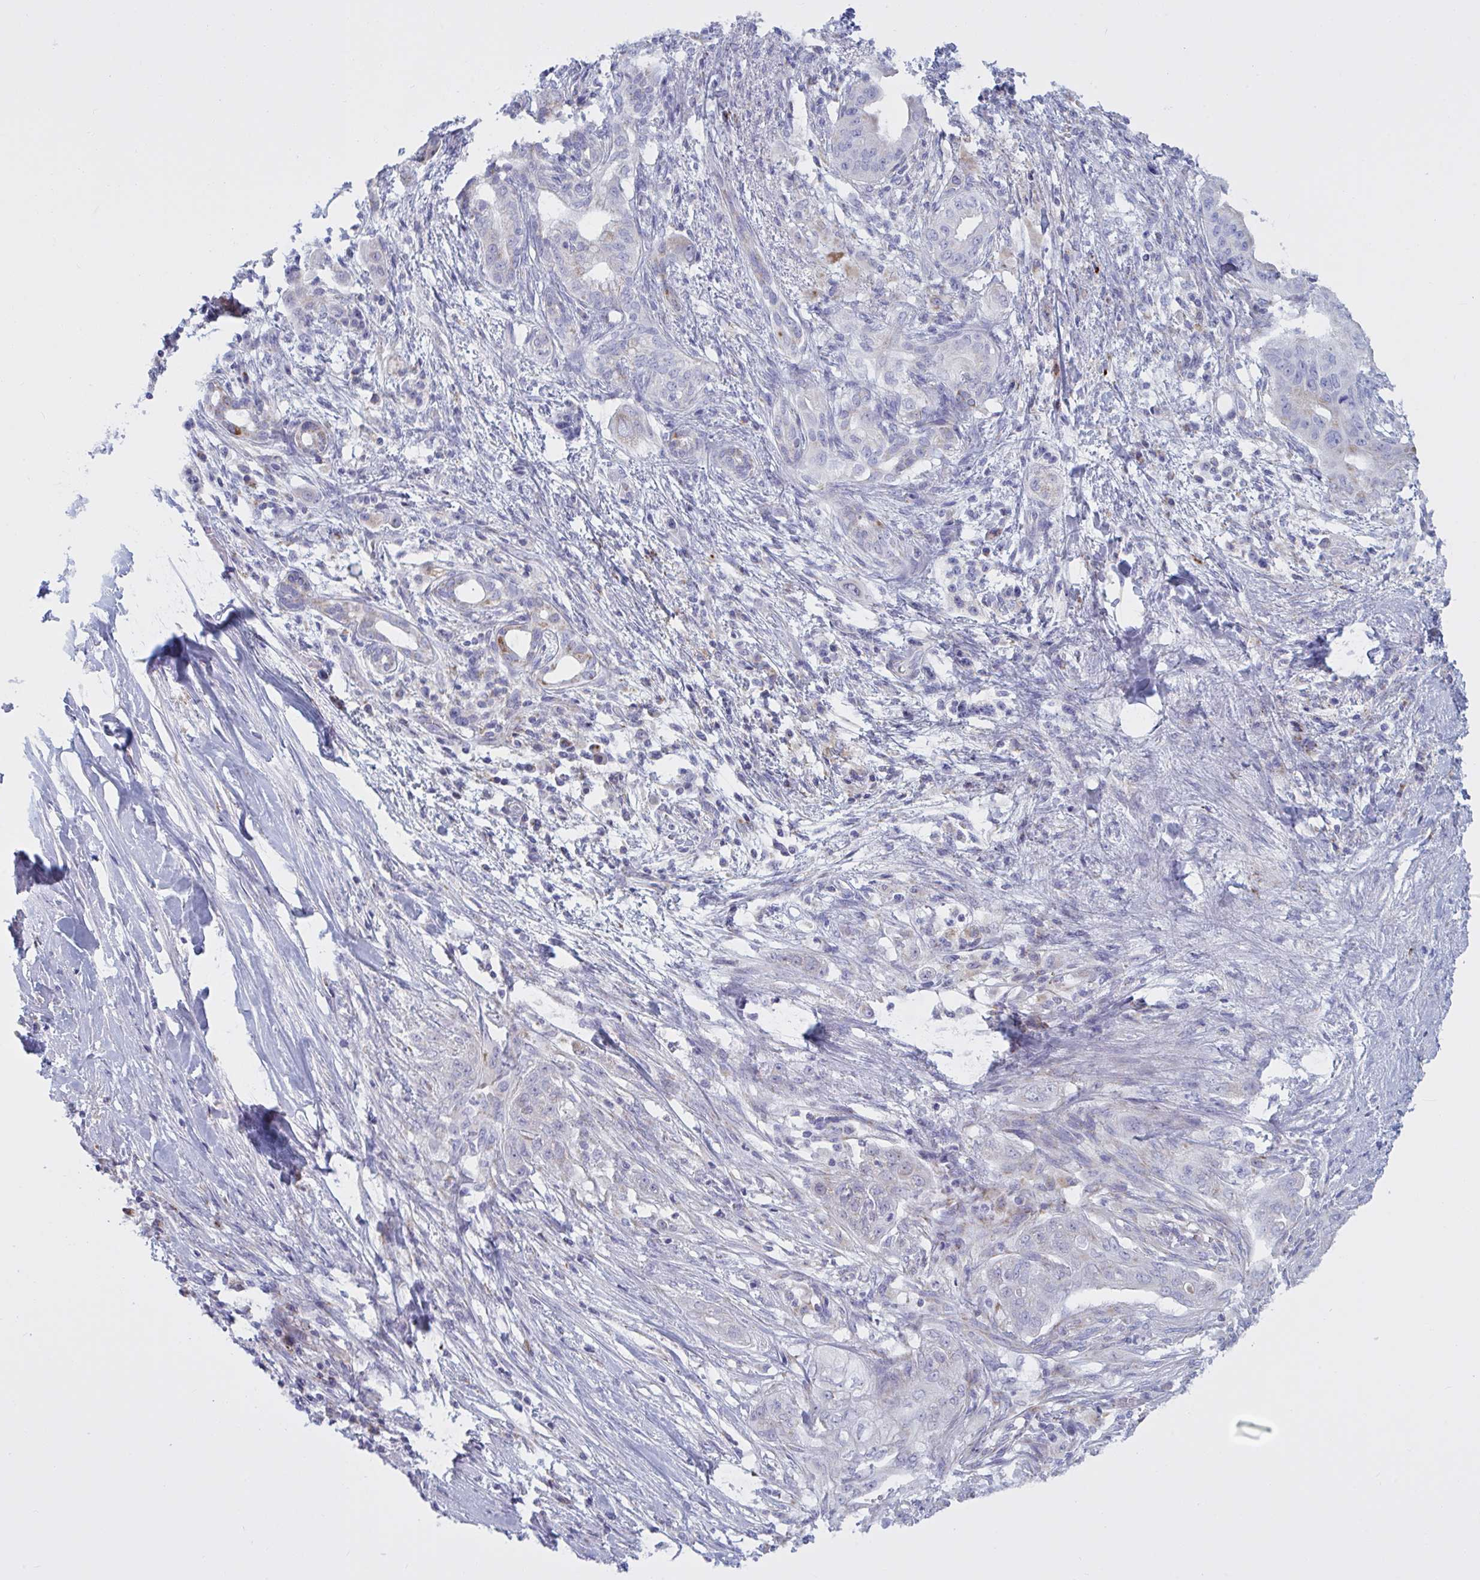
{"staining": {"intensity": "negative", "quantity": "none", "location": "none"}, "tissue": "pancreatic cancer", "cell_type": "Tumor cells", "image_type": "cancer", "snomed": [{"axis": "morphology", "description": "Adenocarcinoma, NOS"}, {"axis": "topography", "description": "Pancreas"}], "caption": "Immunohistochemistry (IHC) of human pancreatic cancer demonstrates no positivity in tumor cells.", "gene": "ATG9A", "patient": {"sex": "male", "age": 58}}